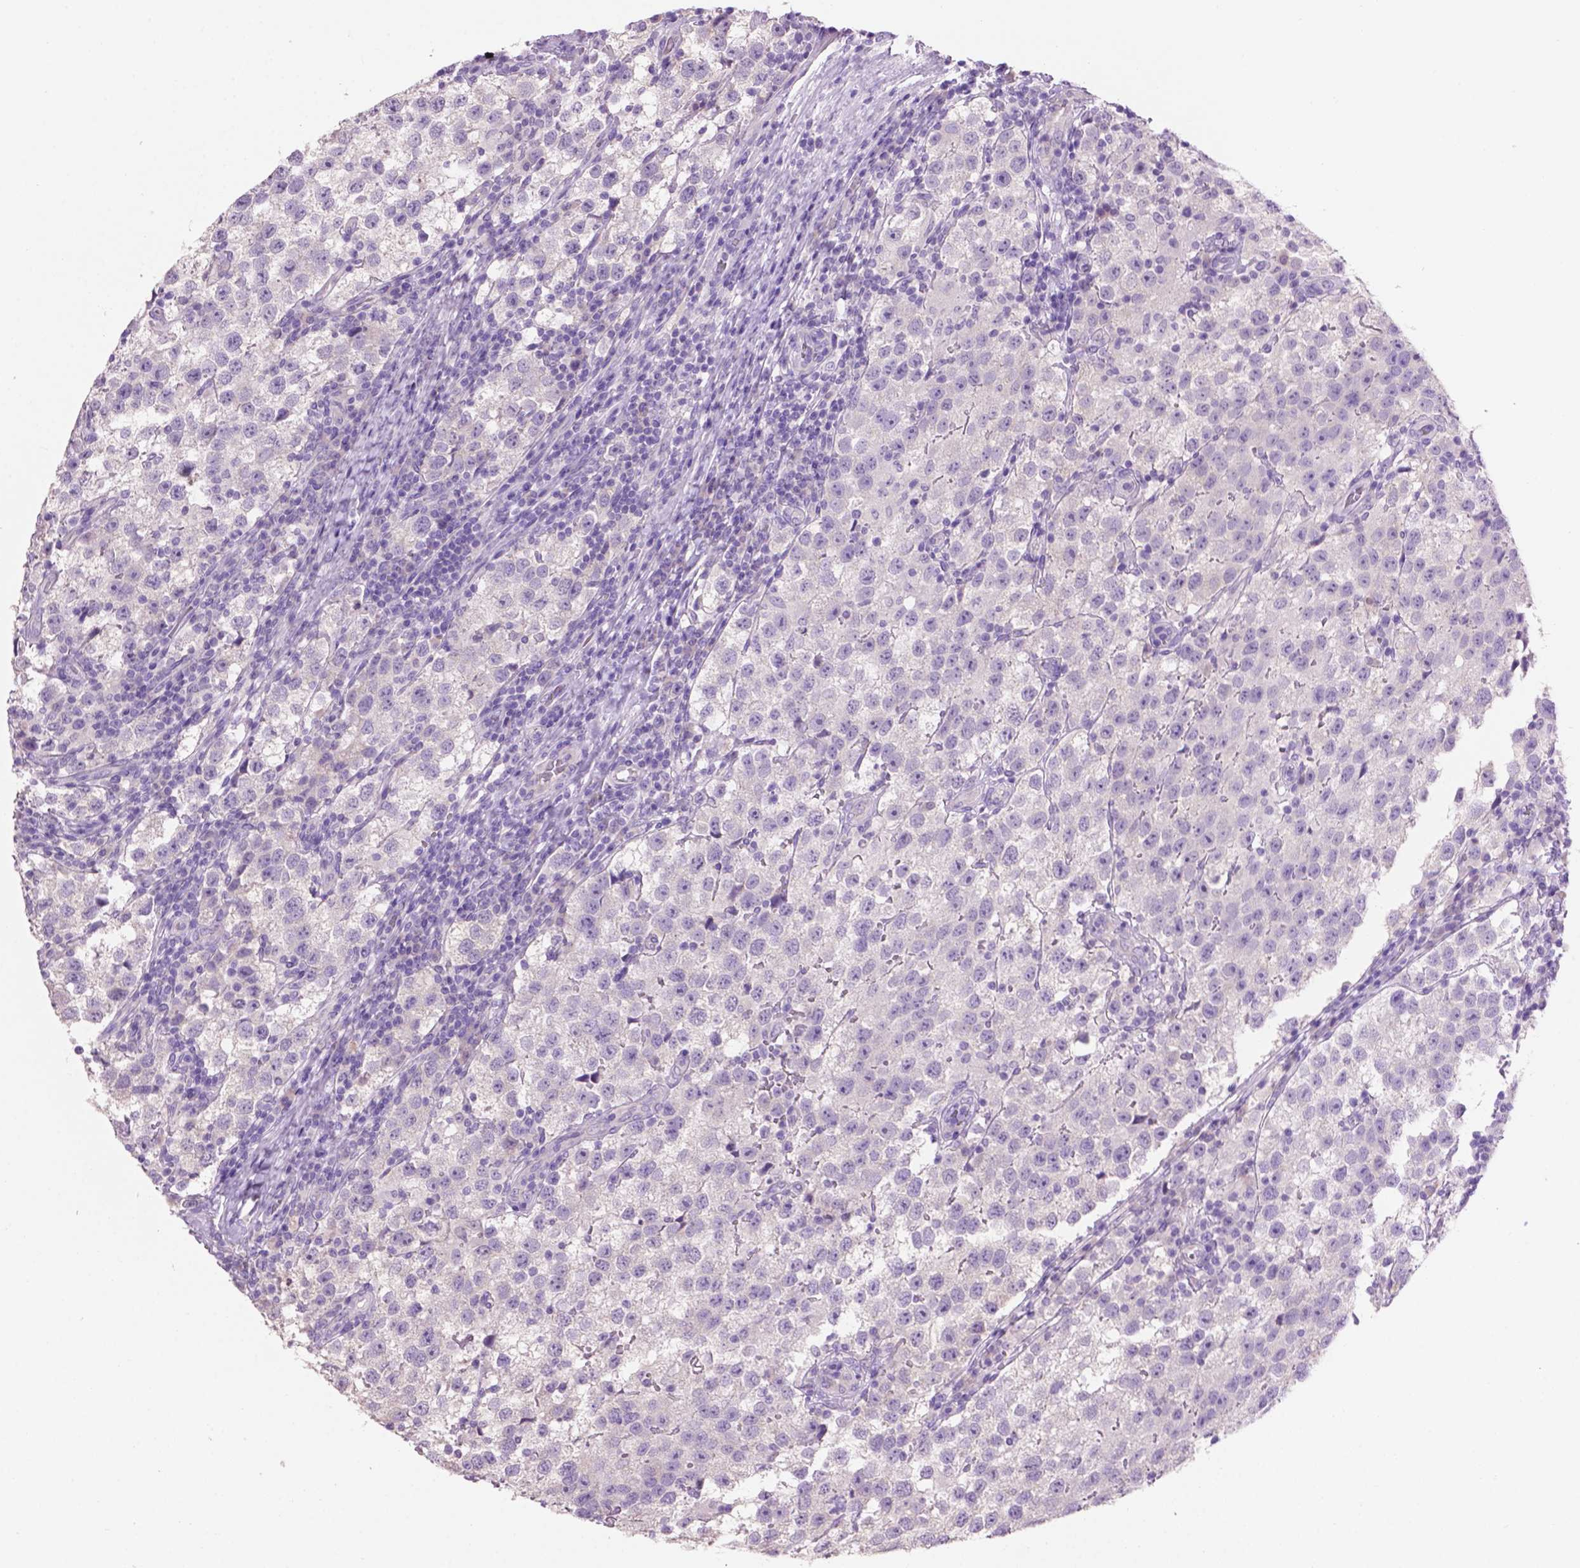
{"staining": {"intensity": "negative", "quantity": "none", "location": "none"}, "tissue": "testis cancer", "cell_type": "Tumor cells", "image_type": "cancer", "snomed": [{"axis": "morphology", "description": "Seminoma, NOS"}, {"axis": "topography", "description": "Testis"}], "caption": "High power microscopy photomicrograph of an immunohistochemistry (IHC) image of seminoma (testis), revealing no significant staining in tumor cells.", "gene": "CRYBA4", "patient": {"sex": "male", "age": 37}}